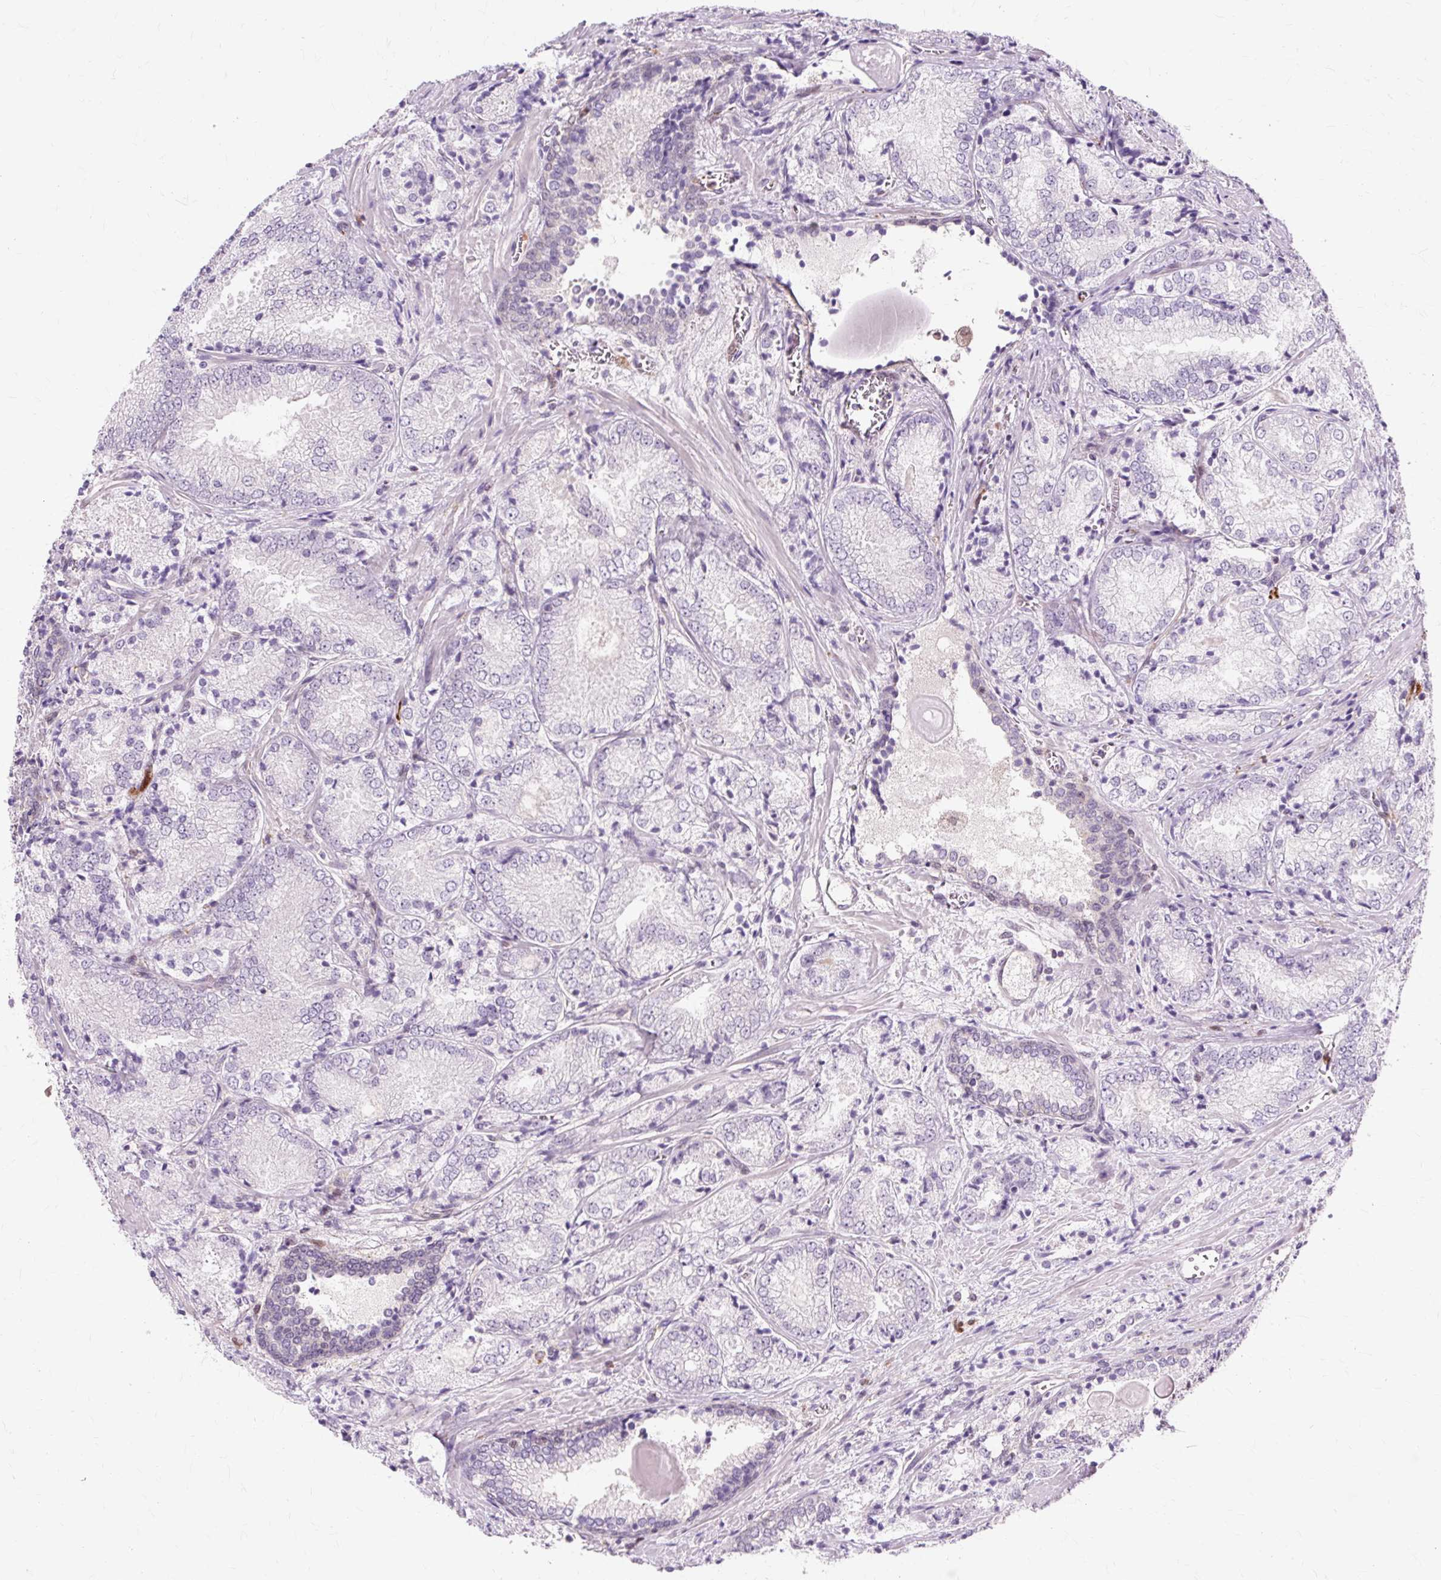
{"staining": {"intensity": "negative", "quantity": "none", "location": "none"}, "tissue": "prostate cancer", "cell_type": "Tumor cells", "image_type": "cancer", "snomed": [{"axis": "morphology", "description": "Adenocarcinoma, High grade"}, {"axis": "topography", "description": "Prostate"}], "caption": "Tumor cells are negative for protein expression in human prostate cancer.", "gene": "ZNF35", "patient": {"sex": "male", "age": 63}}